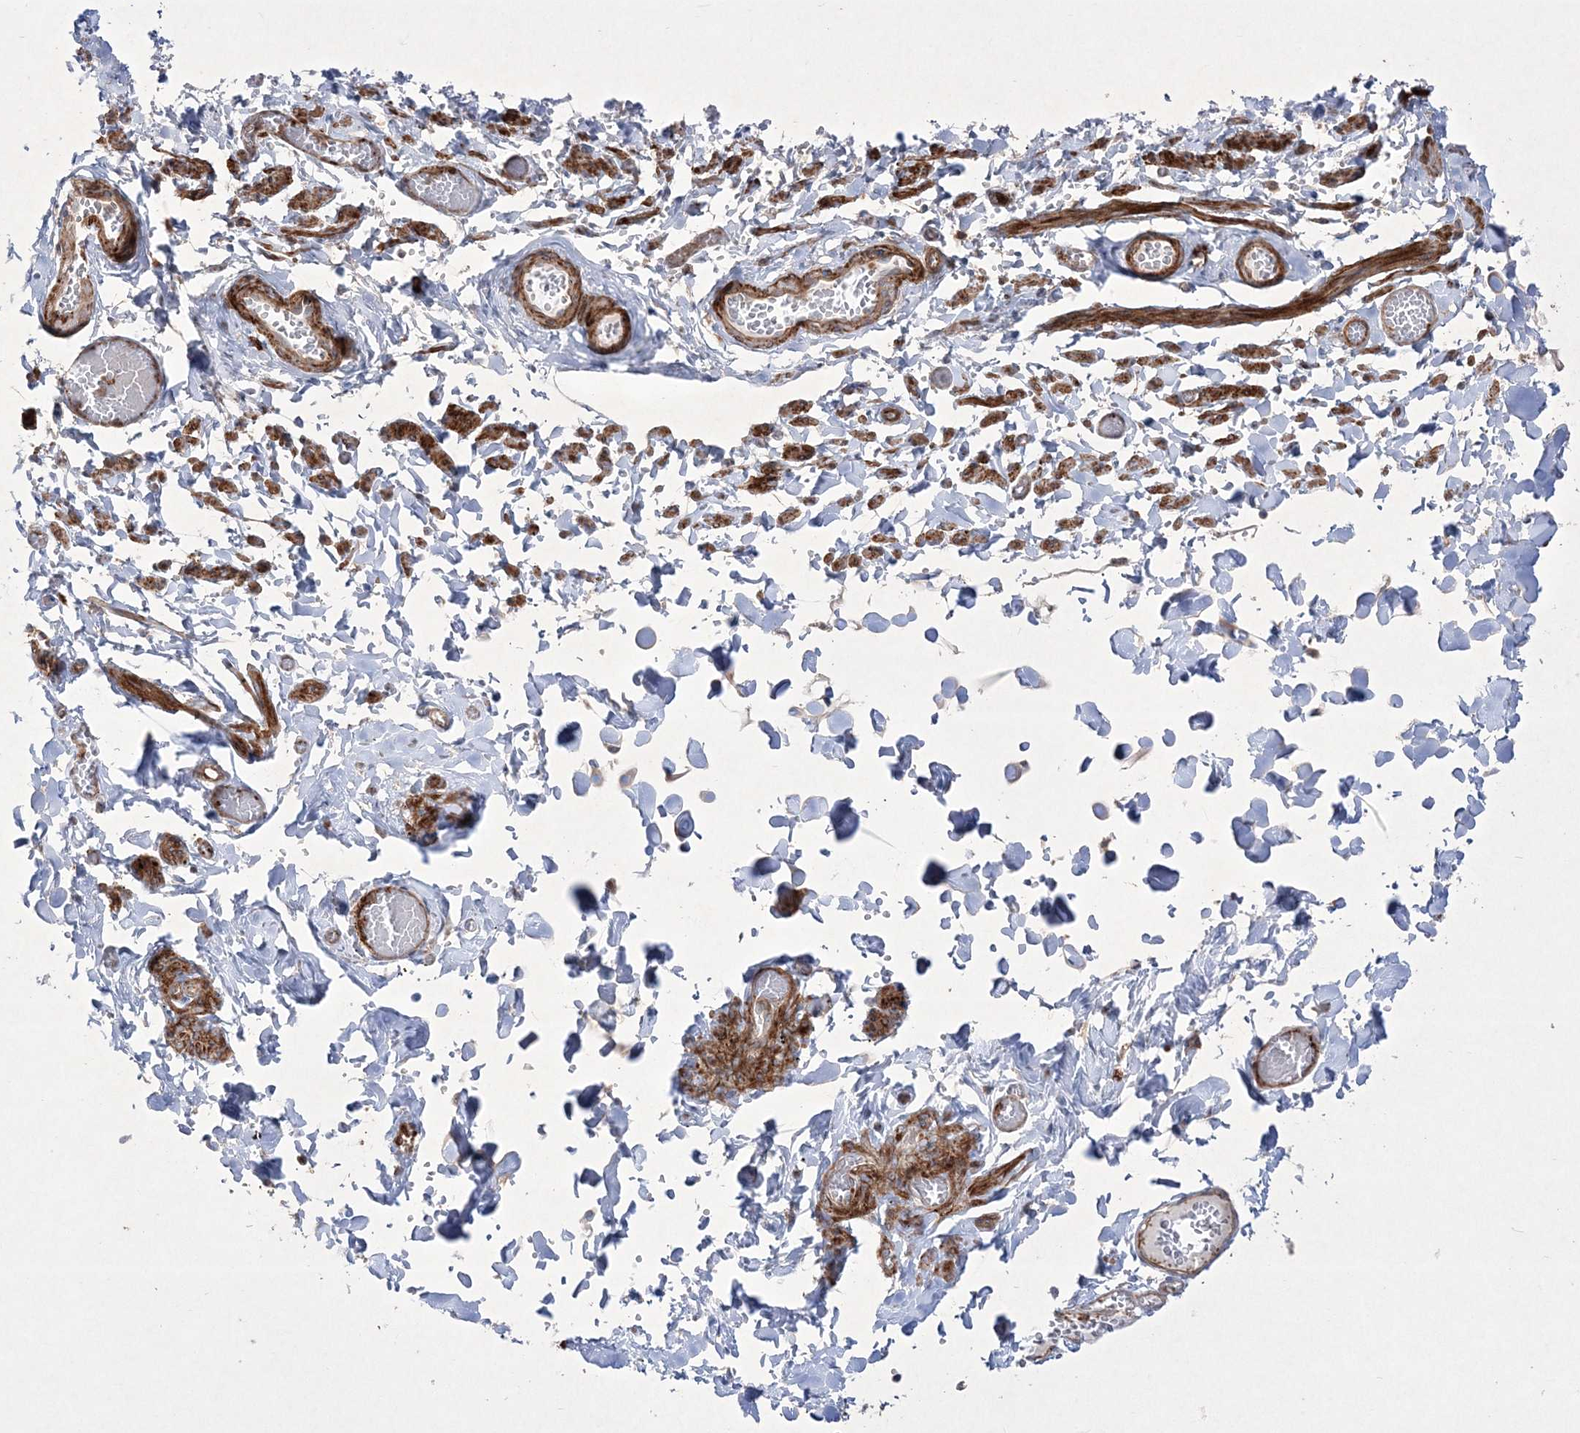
{"staining": {"intensity": "moderate", "quantity": ">75%", "location": "cytoplasmic/membranous"}, "tissue": "adipose tissue", "cell_type": "Adipocytes", "image_type": "normal", "snomed": [{"axis": "morphology", "description": "Normal tissue, NOS"}, {"axis": "topography", "description": "Vascular tissue"}, {"axis": "topography", "description": "Fallopian tube"}, {"axis": "topography", "description": "Ovary"}], "caption": "Immunohistochemical staining of benign human adipose tissue exhibits medium levels of moderate cytoplasmic/membranous positivity in about >75% of adipocytes. (DAB IHC, brown staining for protein, blue staining for nuclei).", "gene": "RICTOR", "patient": {"sex": "female", "age": 67}}